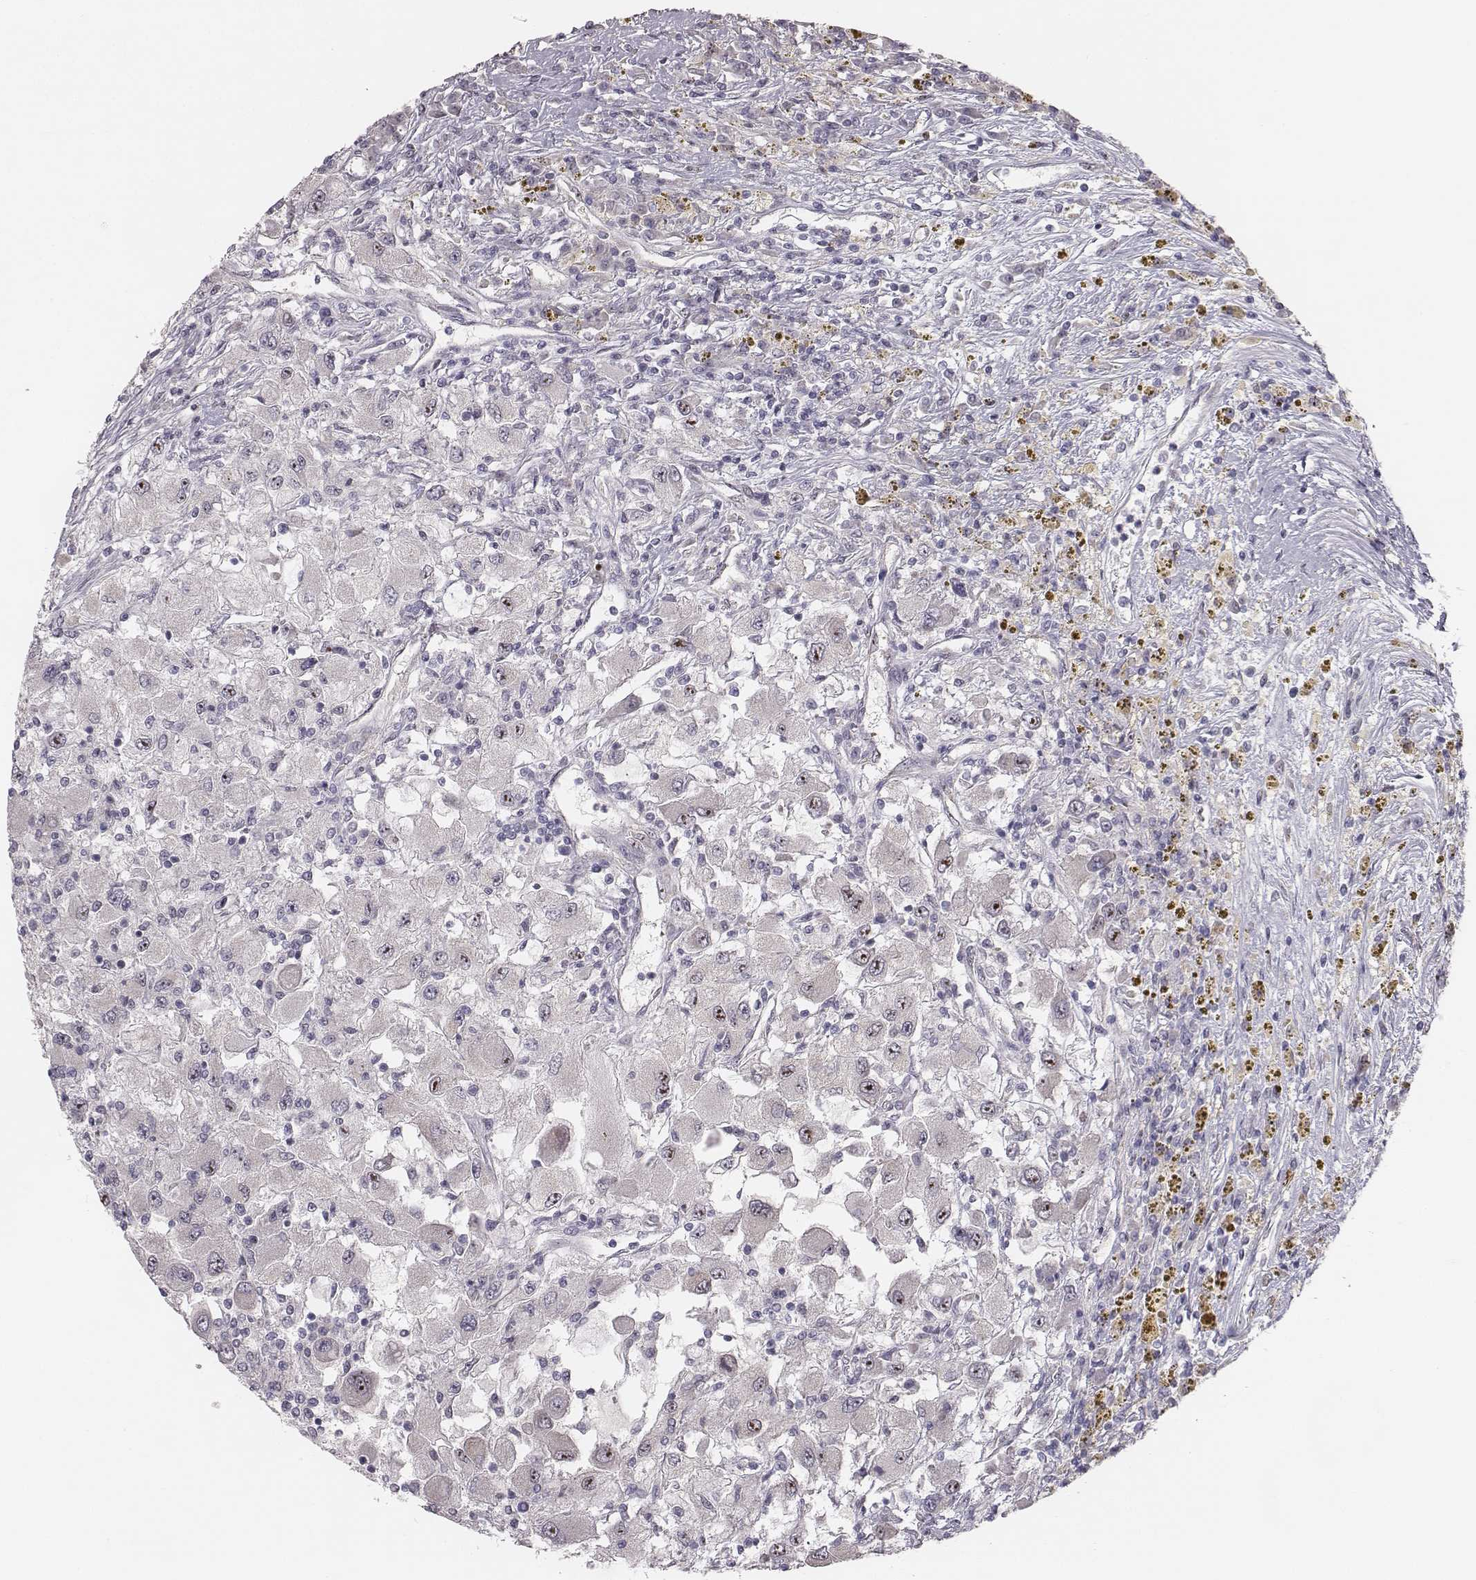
{"staining": {"intensity": "moderate", "quantity": "<25%", "location": "nuclear"}, "tissue": "renal cancer", "cell_type": "Tumor cells", "image_type": "cancer", "snomed": [{"axis": "morphology", "description": "Adenocarcinoma, NOS"}, {"axis": "topography", "description": "Kidney"}], "caption": "A micrograph of human adenocarcinoma (renal) stained for a protein reveals moderate nuclear brown staining in tumor cells. Nuclei are stained in blue.", "gene": "NIFK", "patient": {"sex": "female", "age": 67}}